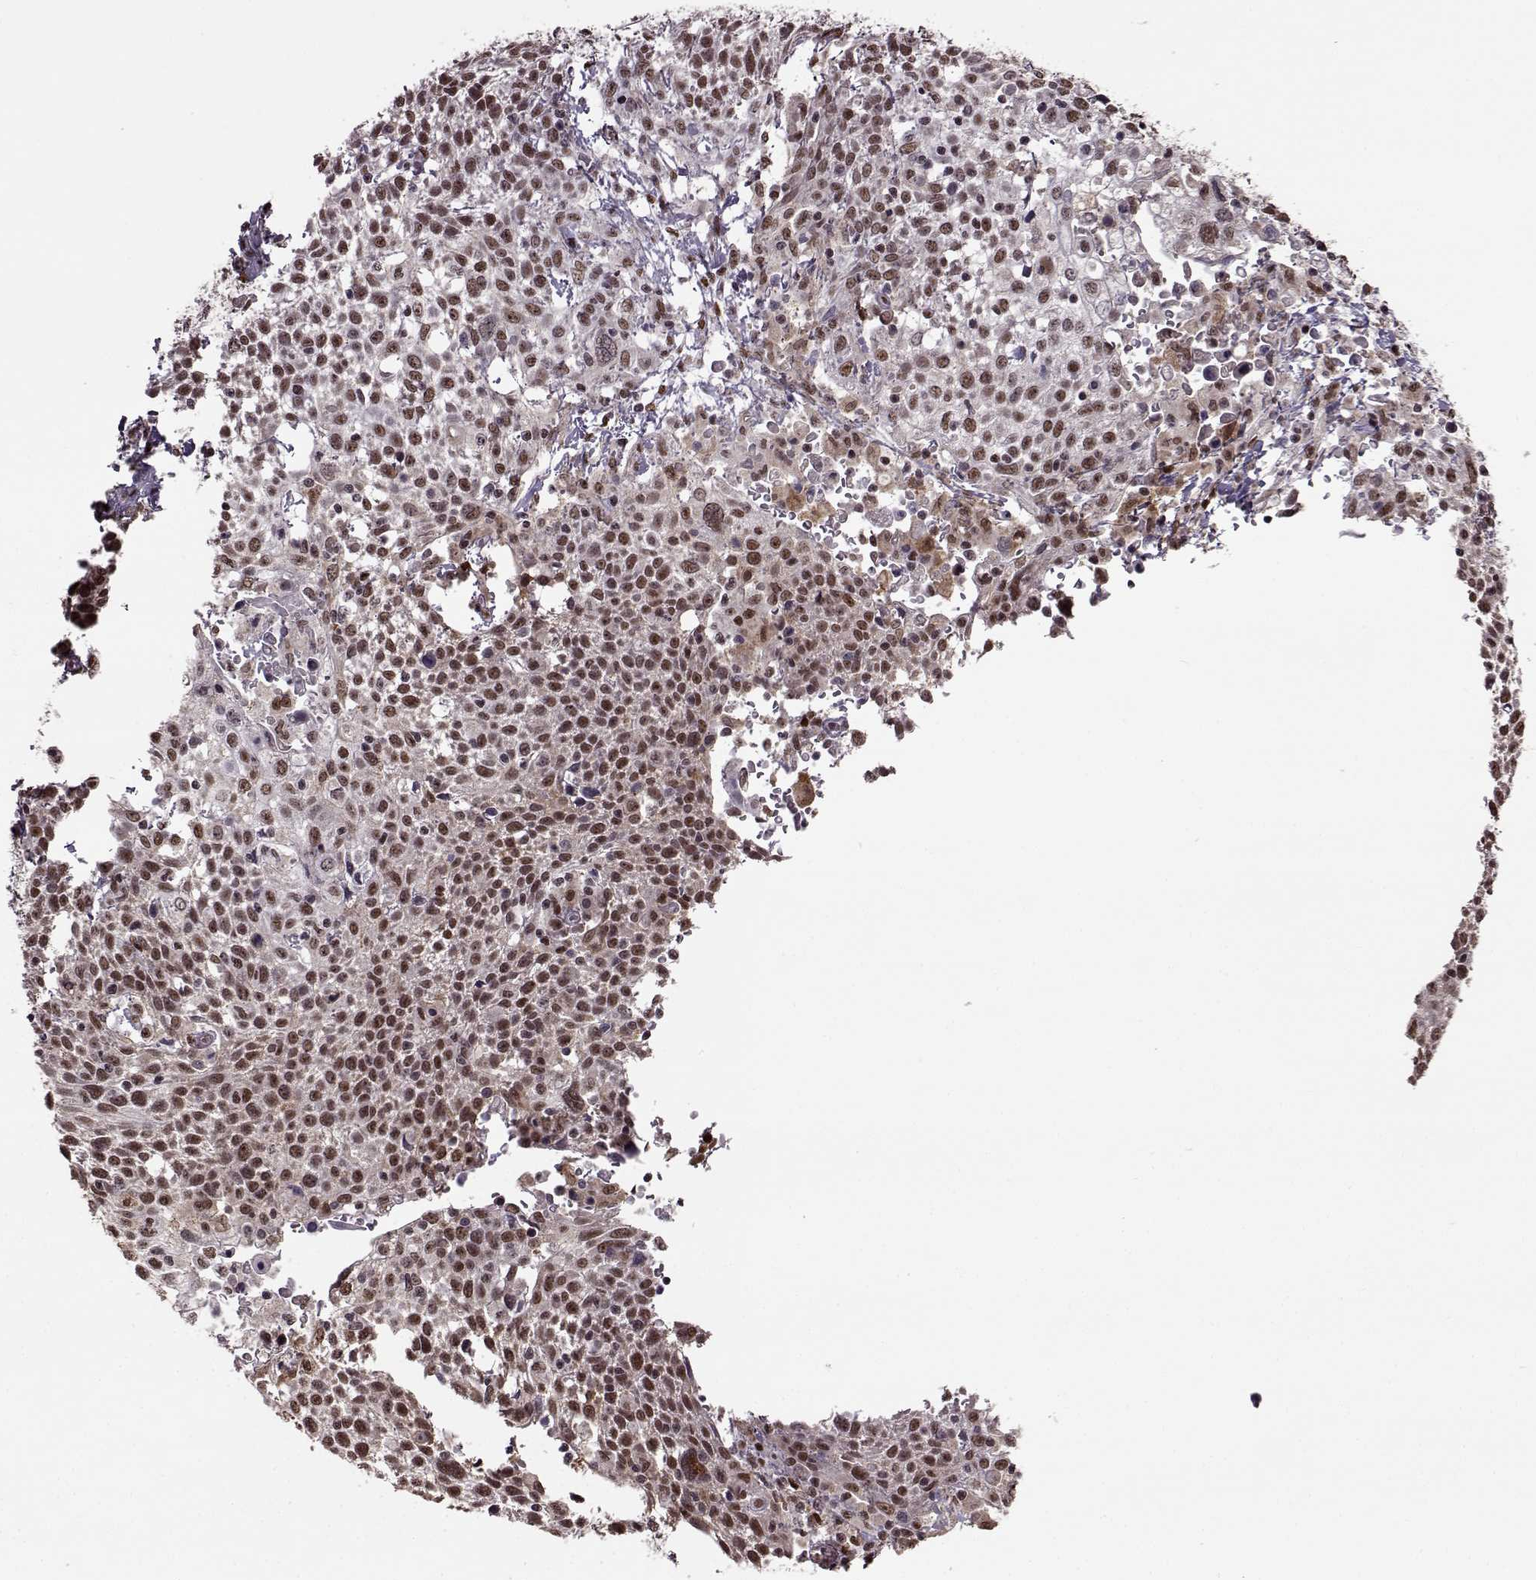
{"staining": {"intensity": "weak", "quantity": ">75%", "location": "nuclear"}, "tissue": "cervical cancer", "cell_type": "Tumor cells", "image_type": "cancer", "snomed": [{"axis": "morphology", "description": "Squamous cell carcinoma, NOS"}, {"axis": "topography", "description": "Cervix"}], "caption": "Cervical squamous cell carcinoma was stained to show a protein in brown. There is low levels of weak nuclear expression in about >75% of tumor cells.", "gene": "FTO", "patient": {"sex": "female", "age": 61}}